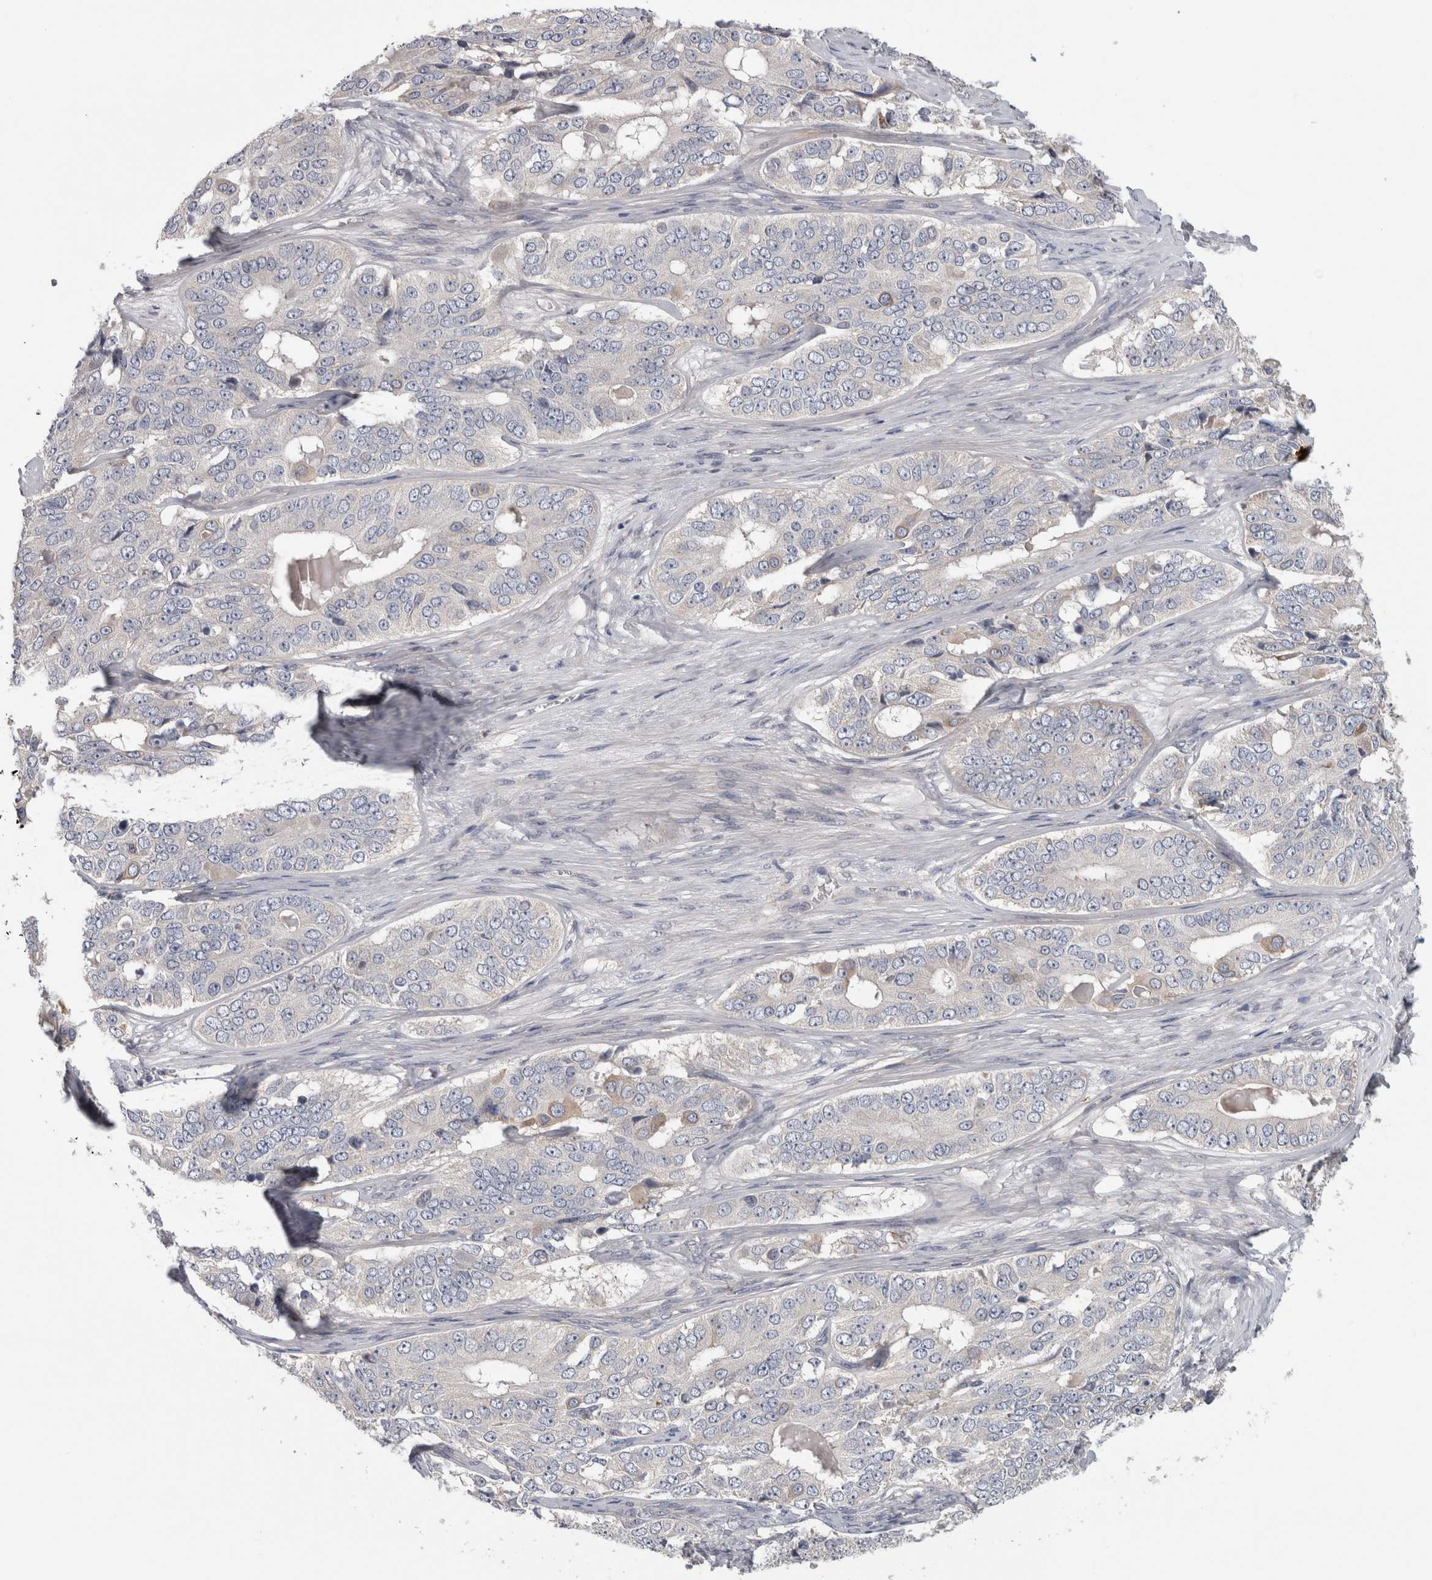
{"staining": {"intensity": "negative", "quantity": "none", "location": "none"}, "tissue": "ovarian cancer", "cell_type": "Tumor cells", "image_type": "cancer", "snomed": [{"axis": "morphology", "description": "Carcinoma, endometroid"}, {"axis": "topography", "description": "Ovary"}], "caption": "An immunohistochemistry image of ovarian endometroid carcinoma is shown. There is no staining in tumor cells of ovarian endometroid carcinoma.", "gene": "ATXN2", "patient": {"sex": "female", "age": 51}}